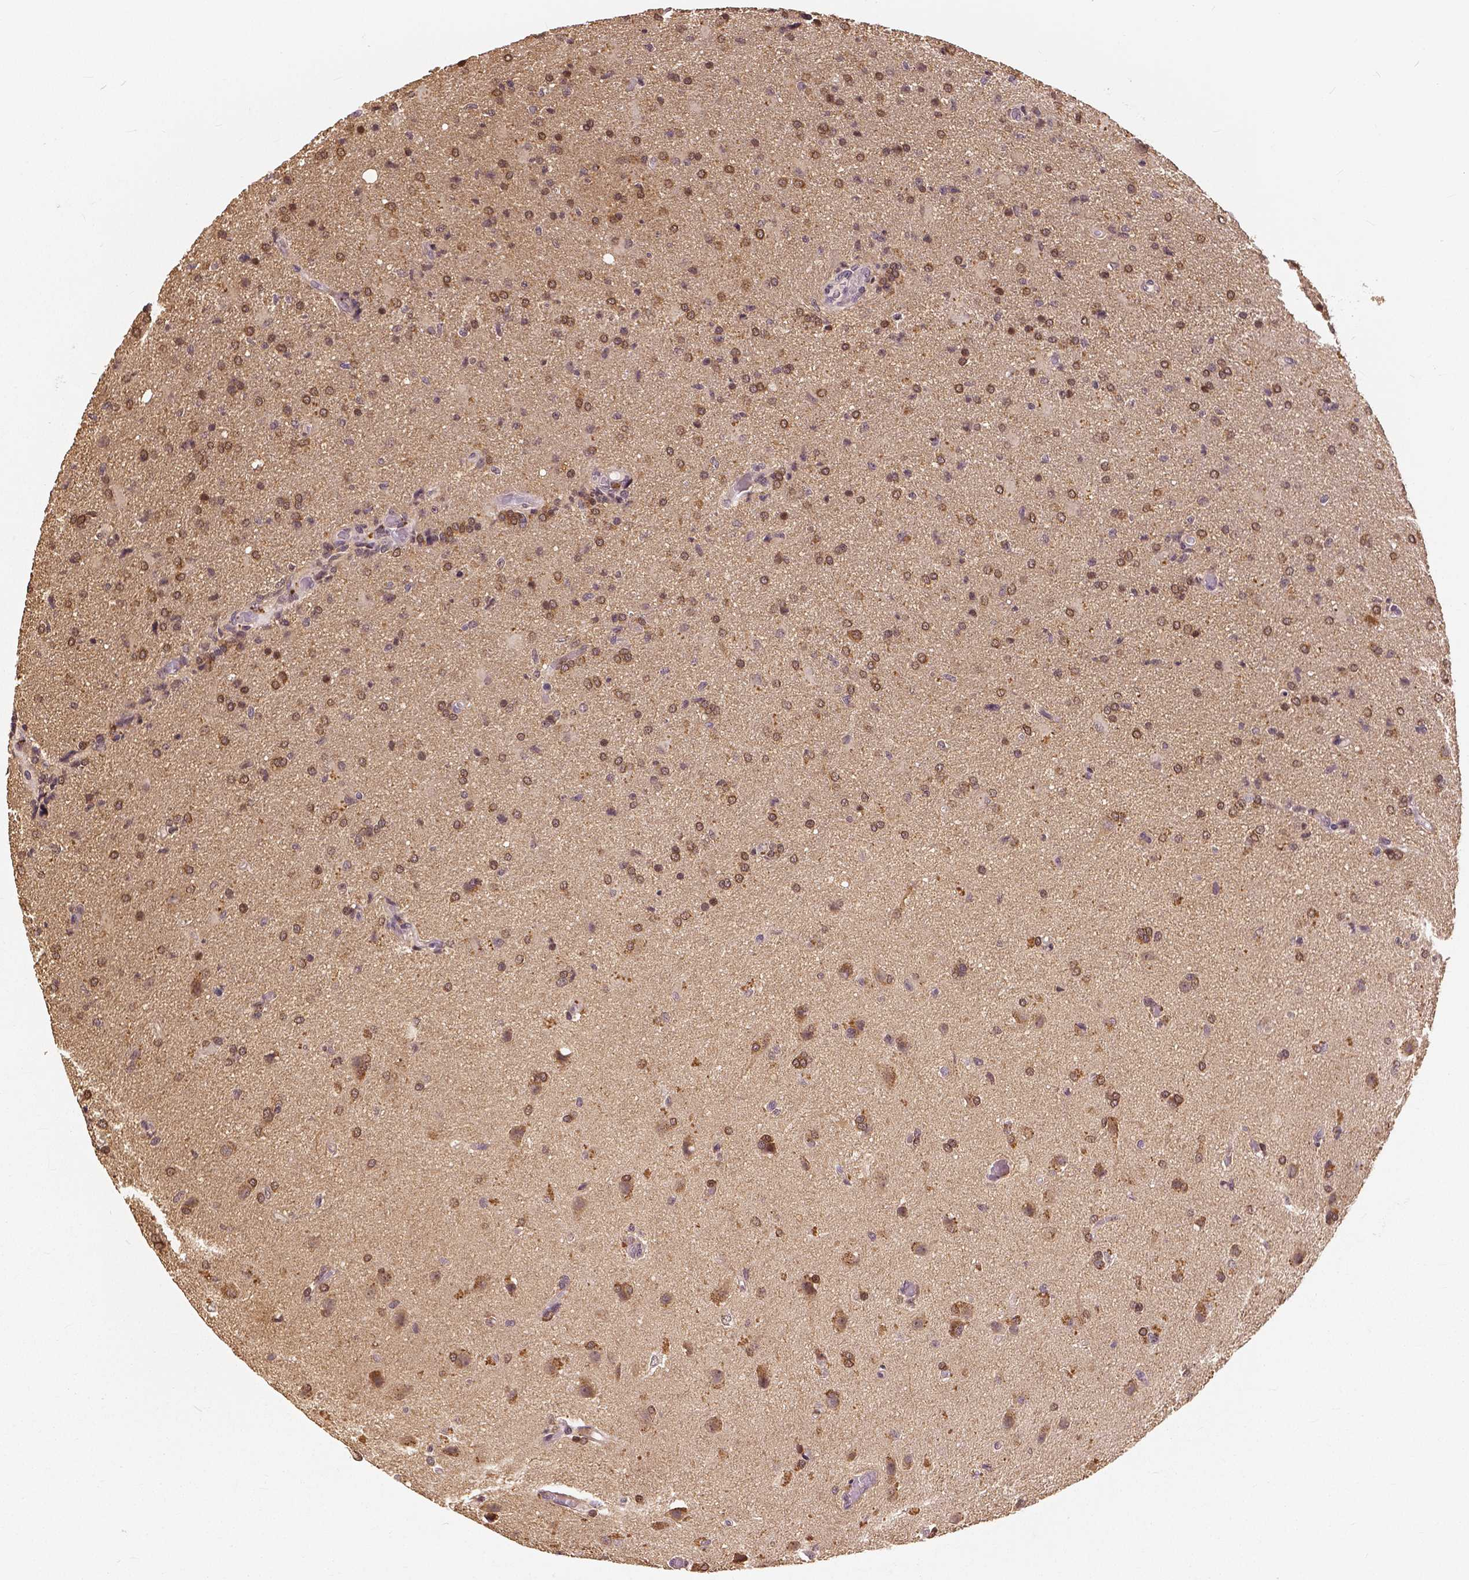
{"staining": {"intensity": "strong", "quantity": ">75%", "location": "cytoplasmic/membranous,nuclear"}, "tissue": "glioma", "cell_type": "Tumor cells", "image_type": "cancer", "snomed": [{"axis": "morphology", "description": "Glioma, malignant, High grade"}, {"axis": "topography", "description": "Brain"}], "caption": "The immunohistochemical stain shows strong cytoplasmic/membranous and nuclear staining in tumor cells of glioma tissue.", "gene": "MAP1LC3B", "patient": {"sex": "male", "age": 68}}